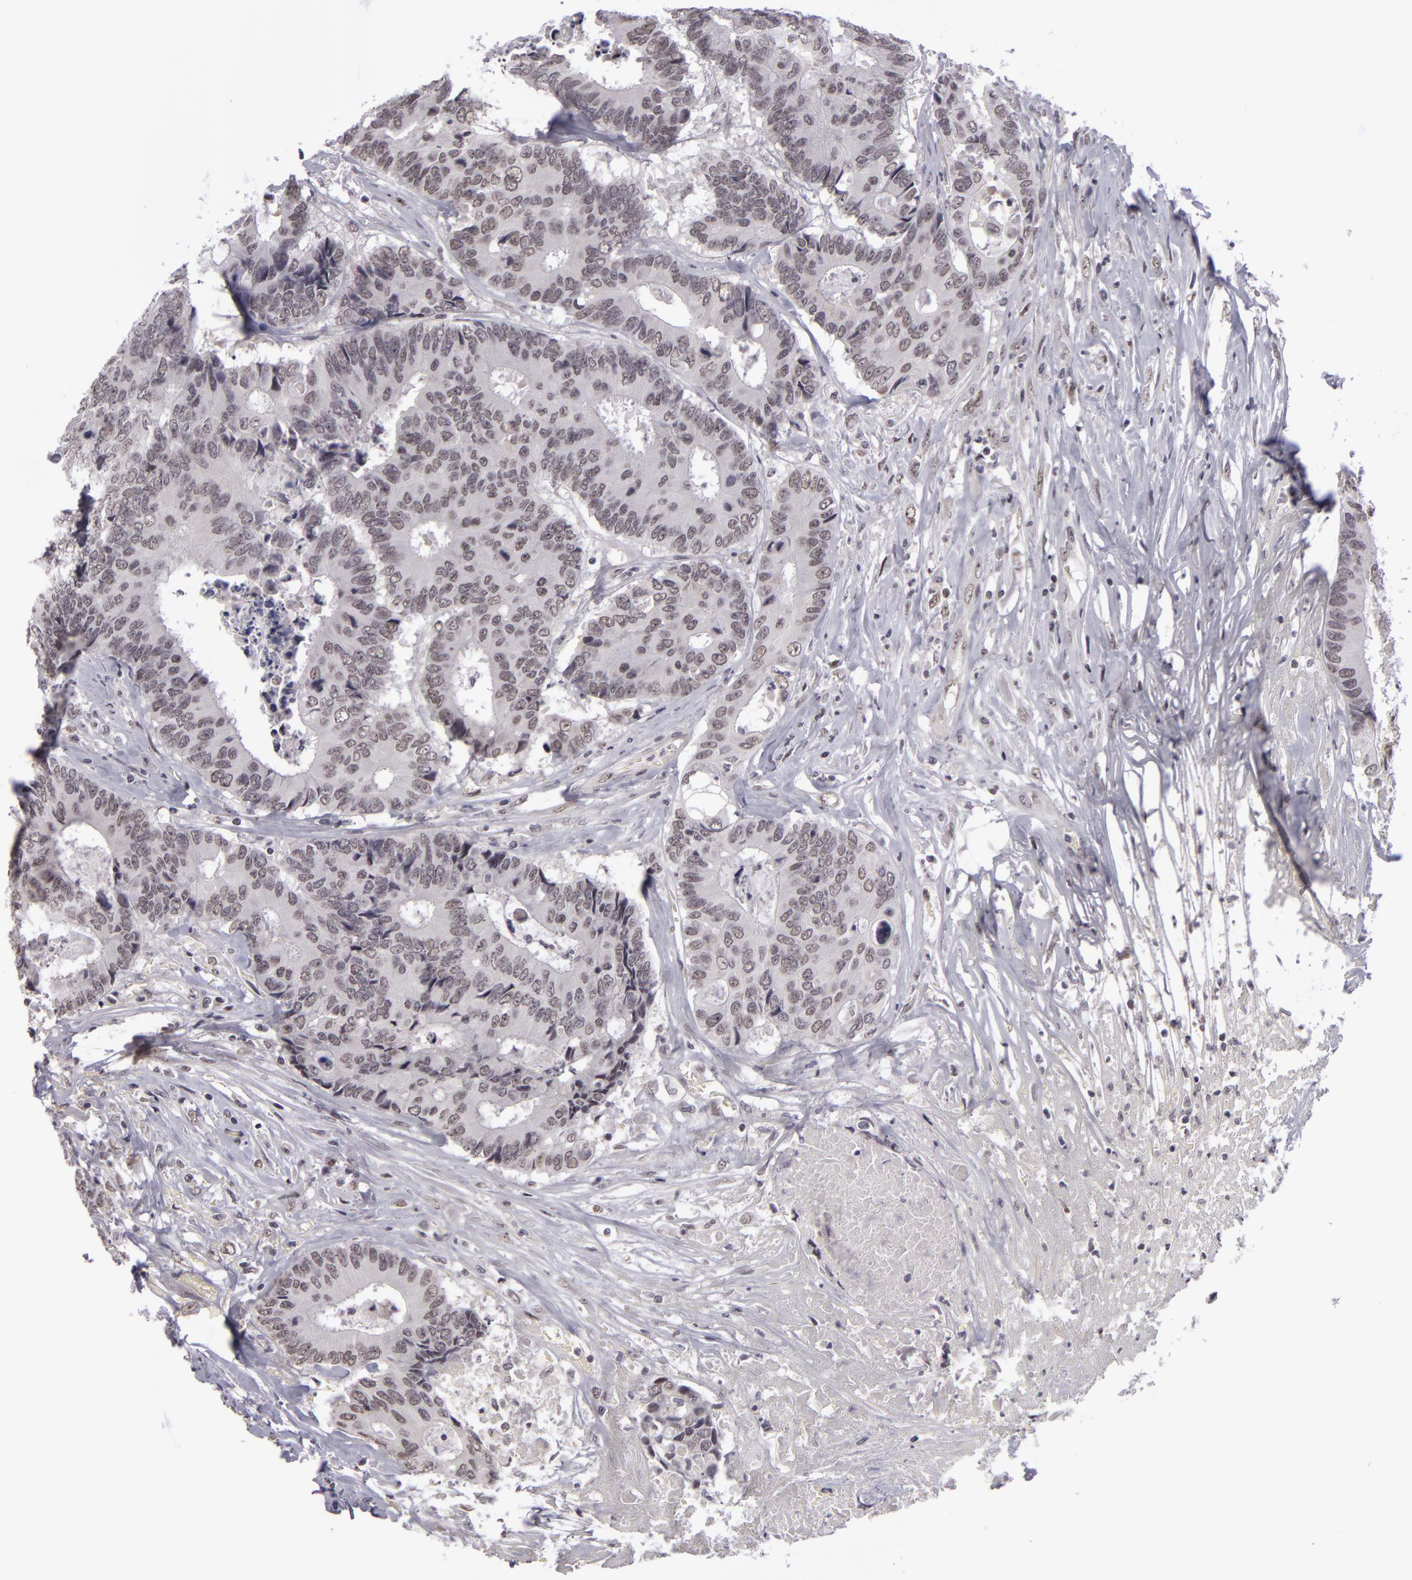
{"staining": {"intensity": "negative", "quantity": "none", "location": "none"}, "tissue": "colorectal cancer", "cell_type": "Tumor cells", "image_type": "cancer", "snomed": [{"axis": "morphology", "description": "Adenocarcinoma, NOS"}, {"axis": "topography", "description": "Rectum"}], "caption": "The micrograph exhibits no staining of tumor cells in colorectal cancer (adenocarcinoma). (DAB (3,3'-diaminobenzidine) IHC, high magnification).", "gene": "RRP7A", "patient": {"sex": "male", "age": 55}}